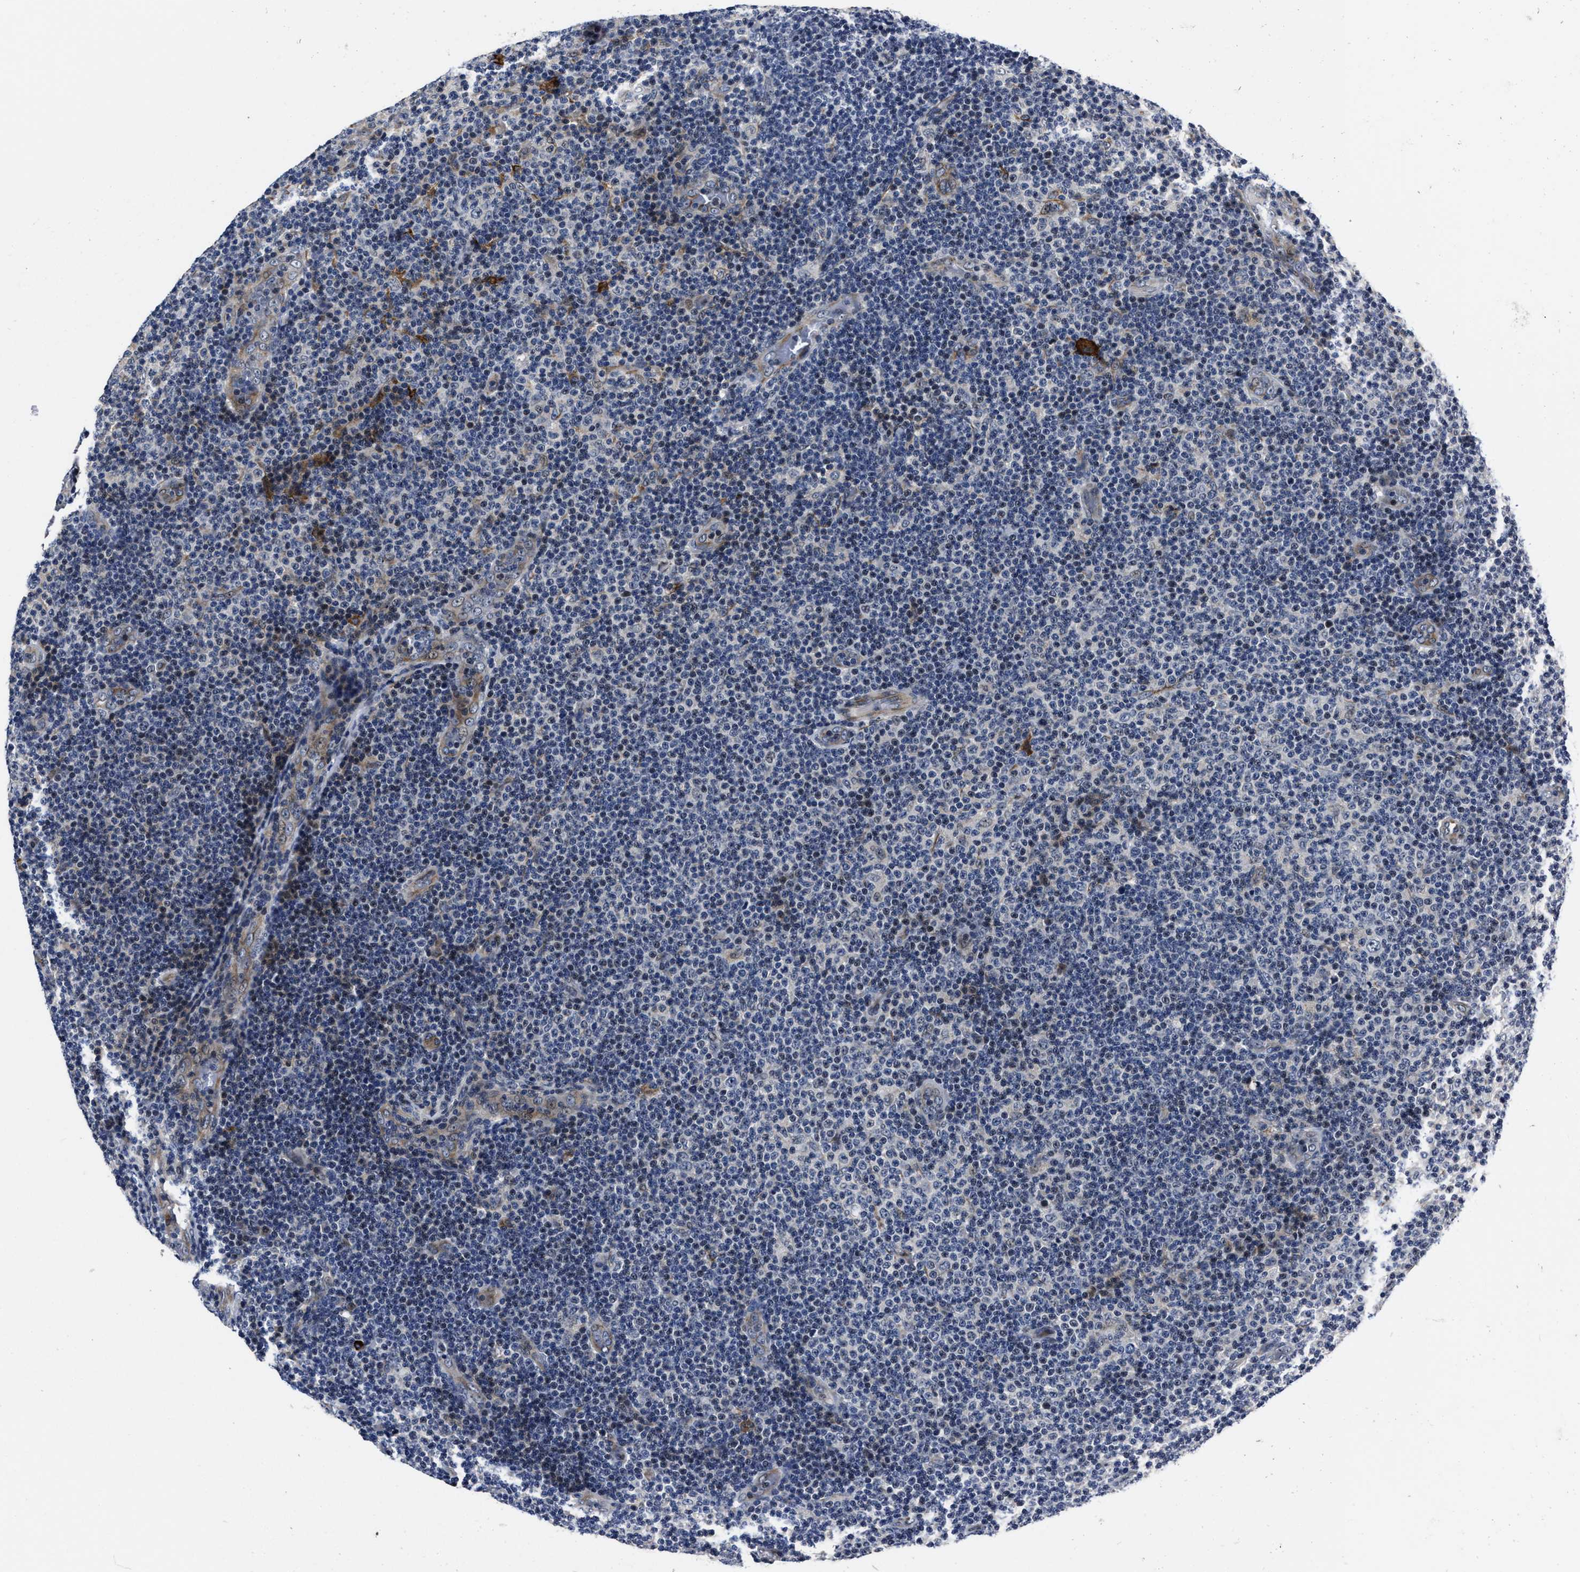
{"staining": {"intensity": "negative", "quantity": "none", "location": "none"}, "tissue": "lymphoma", "cell_type": "Tumor cells", "image_type": "cancer", "snomed": [{"axis": "morphology", "description": "Malignant lymphoma, non-Hodgkin's type, Low grade"}, {"axis": "topography", "description": "Lymph node"}], "caption": "Micrograph shows no protein expression in tumor cells of low-grade malignant lymphoma, non-Hodgkin's type tissue.", "gene": "RSBN1L", "patient": {"sex": "male", "age": 83}}